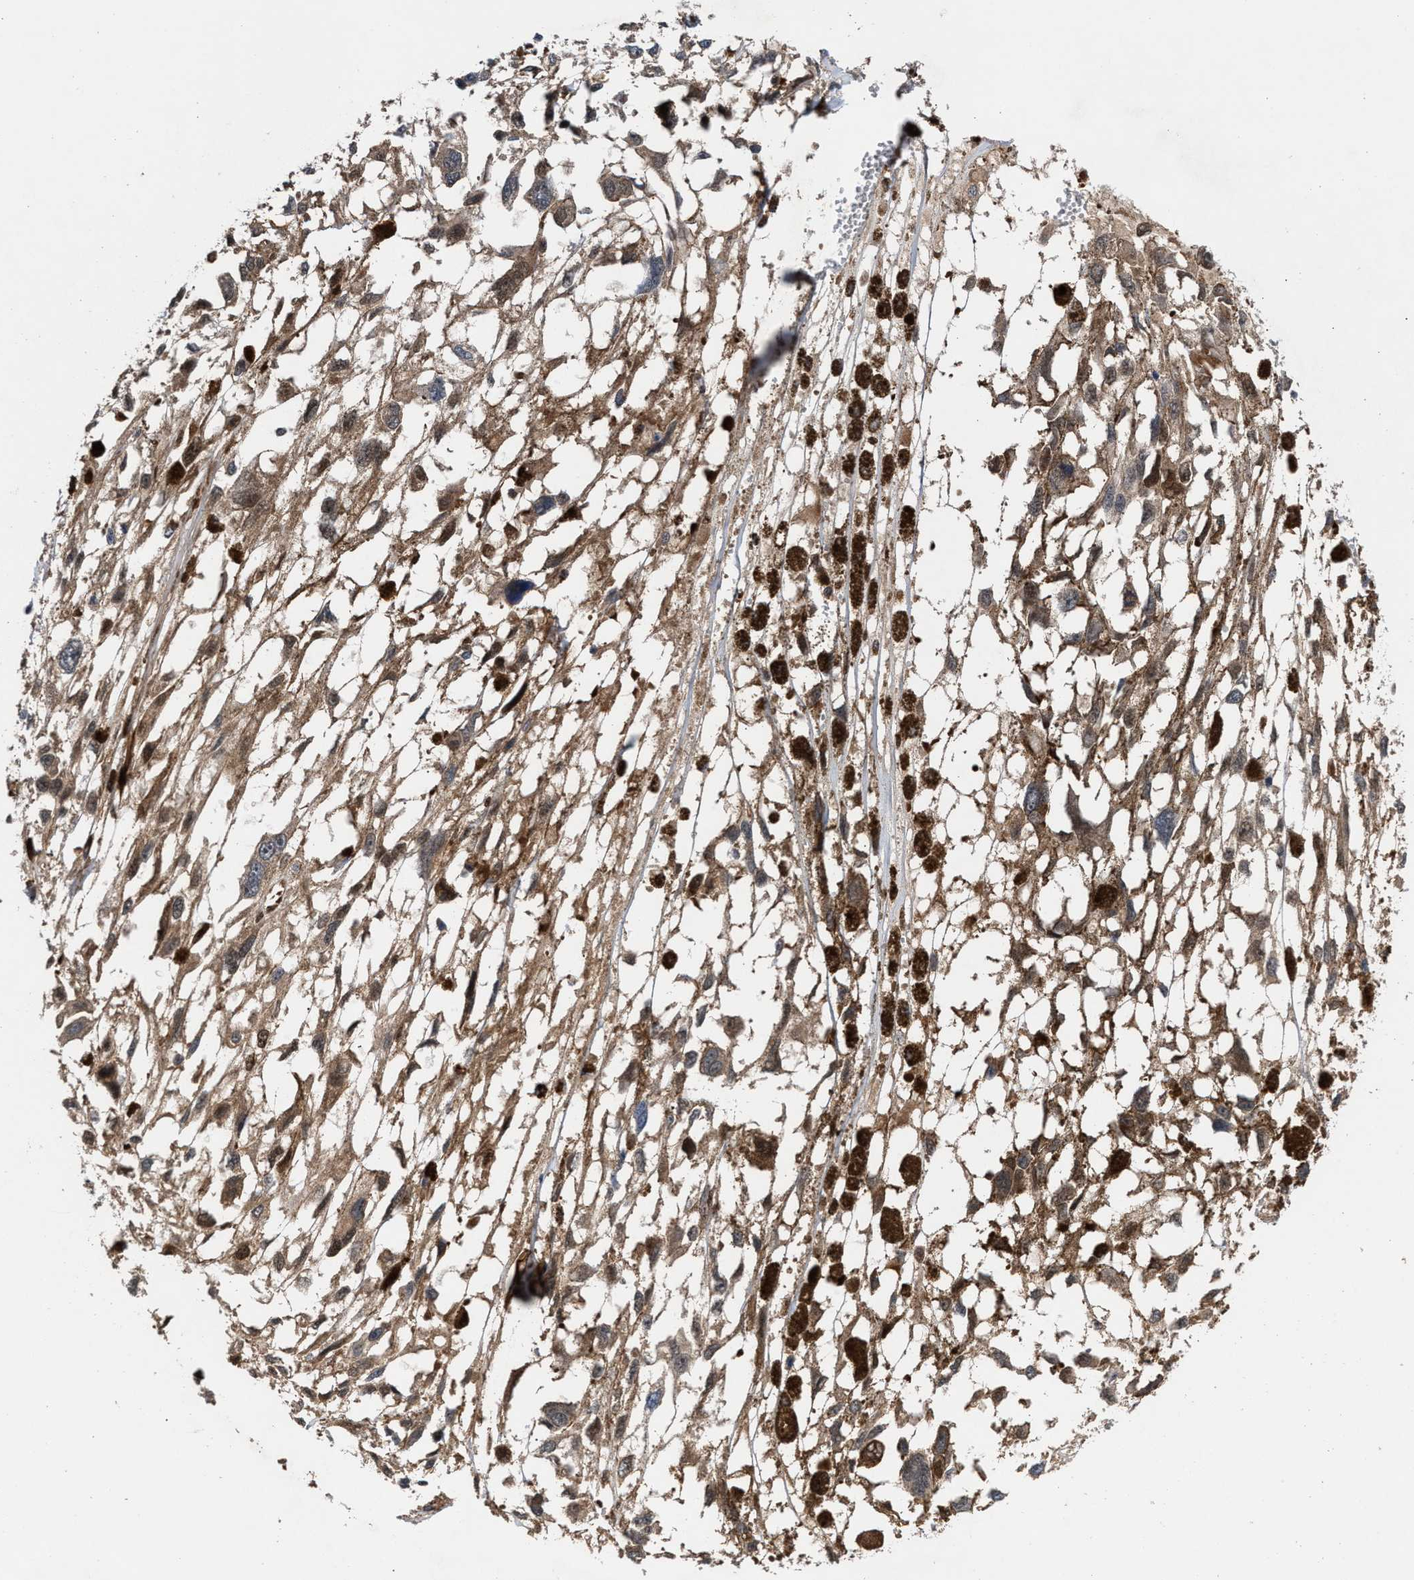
{"staining": {"intensity": "weak", "quantity": "25%-75%", "location": "cytoplasmic/membranous"}, "tissue": "melanoma", "cell_type": "Tumor cells", "image_type": "cancer", "snomed": [{"axis": "morphology", "description": "Malignant melanoma, Metastatic site"}, {"axis": "topography", "description": "Lymph node"}], "caption": "Melanoma was stained to show a protein in brown. There is low levels of weak cytoplasmic/membranous expression in approximately 25%-75% of tumor cells.", "gene": "TP53I3", "patient": {"sex": "male", "age": 59}}